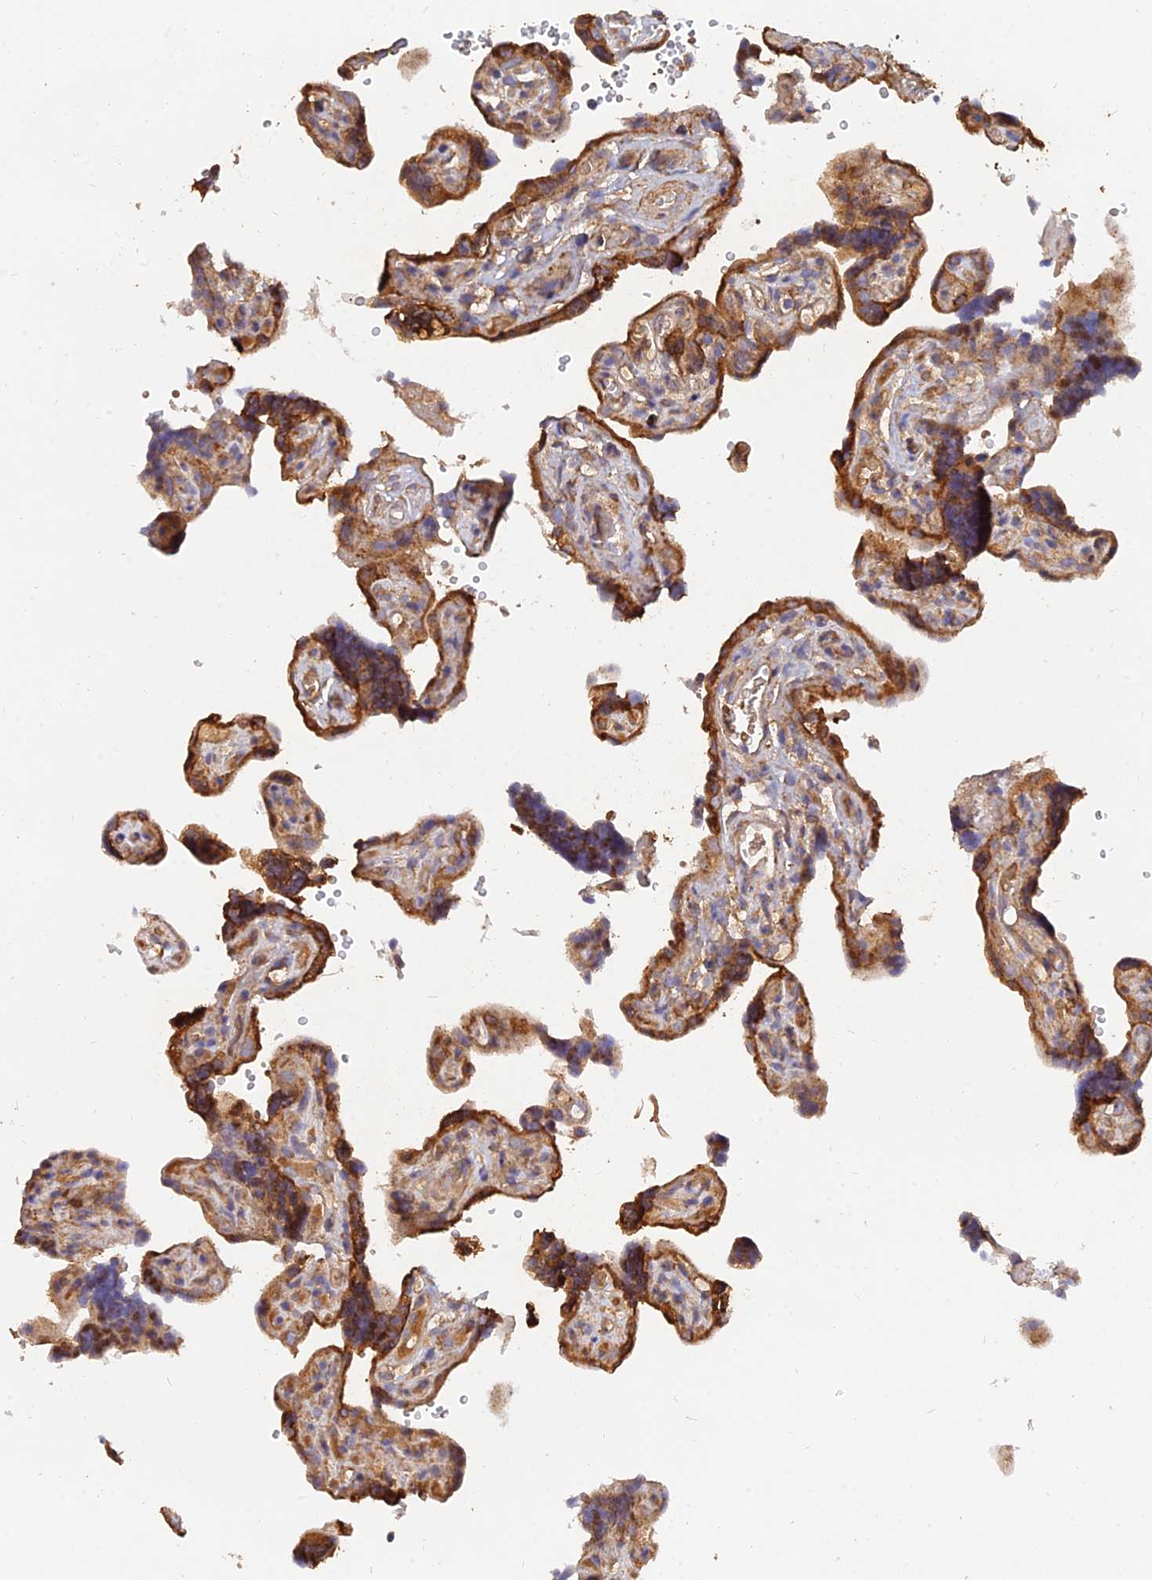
{"staining": {"intensity": "weak", "quantity": ">75%", "location": "cytoplasmic/membranous"}, "tissue": "placenta", "cell_type": "Decidual cells", "image_type": "normal", "snomed": [{"axis": "morphology", "description": "Normal tissue, NOS"}, {"axis": "topography", "description": "Placenta"}], "caption": "Immunohistochemical staining of benign placenta displays weak cytoplasmic/membranous protein positivity in approximately >75% of decidual cells. (brown staining indicates protein expression, while blue staining denotes nuclei).", "gene": "SLC38A11", "patient": {"sex": "female", "age": 30}}